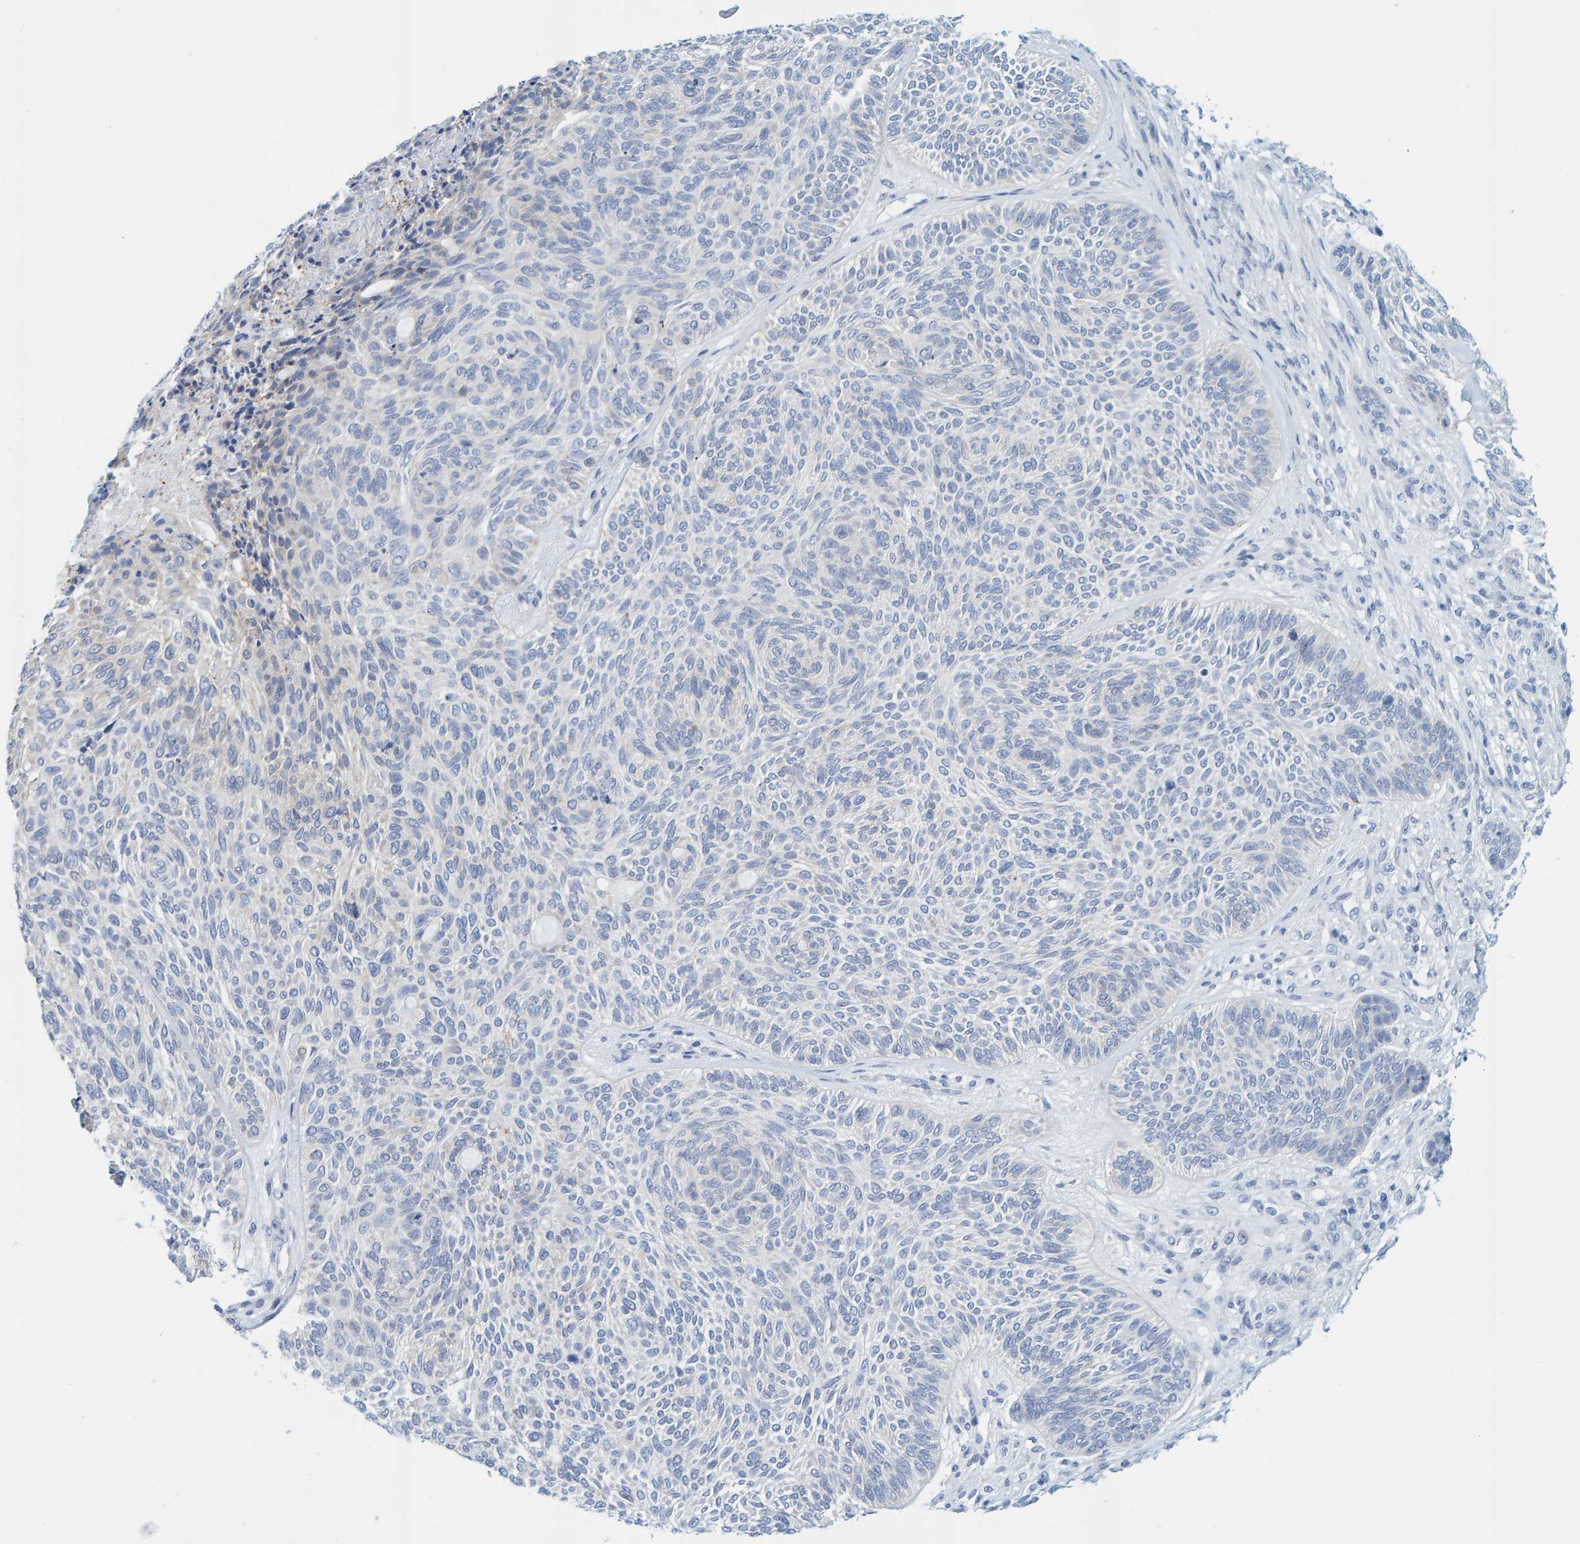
{"staining": {"intensity": "negative", "quantity": "none", "location": "none"}, "tissue": "skin cancer", "cell_type": "Tumor cells", "image_type": "cancer", "snomed": [{"axis": "morphology", "description": "Basal cell carcinoma"}, {"axis": "topography", "description": "Skin"}], "caption": "Immunohistochemical staining of skin basal cell carcinoma exhibits no significant staining in tumor cells. The staining was performed using DAB (3,3'-diaminobenzidine) to visualize the protein expression in brown, while the nuclei were stained in blue with hematoxylin (Magnification: 20x).", "gene": "KLHL11", "patient": {"sex": "male", "age": 55}}